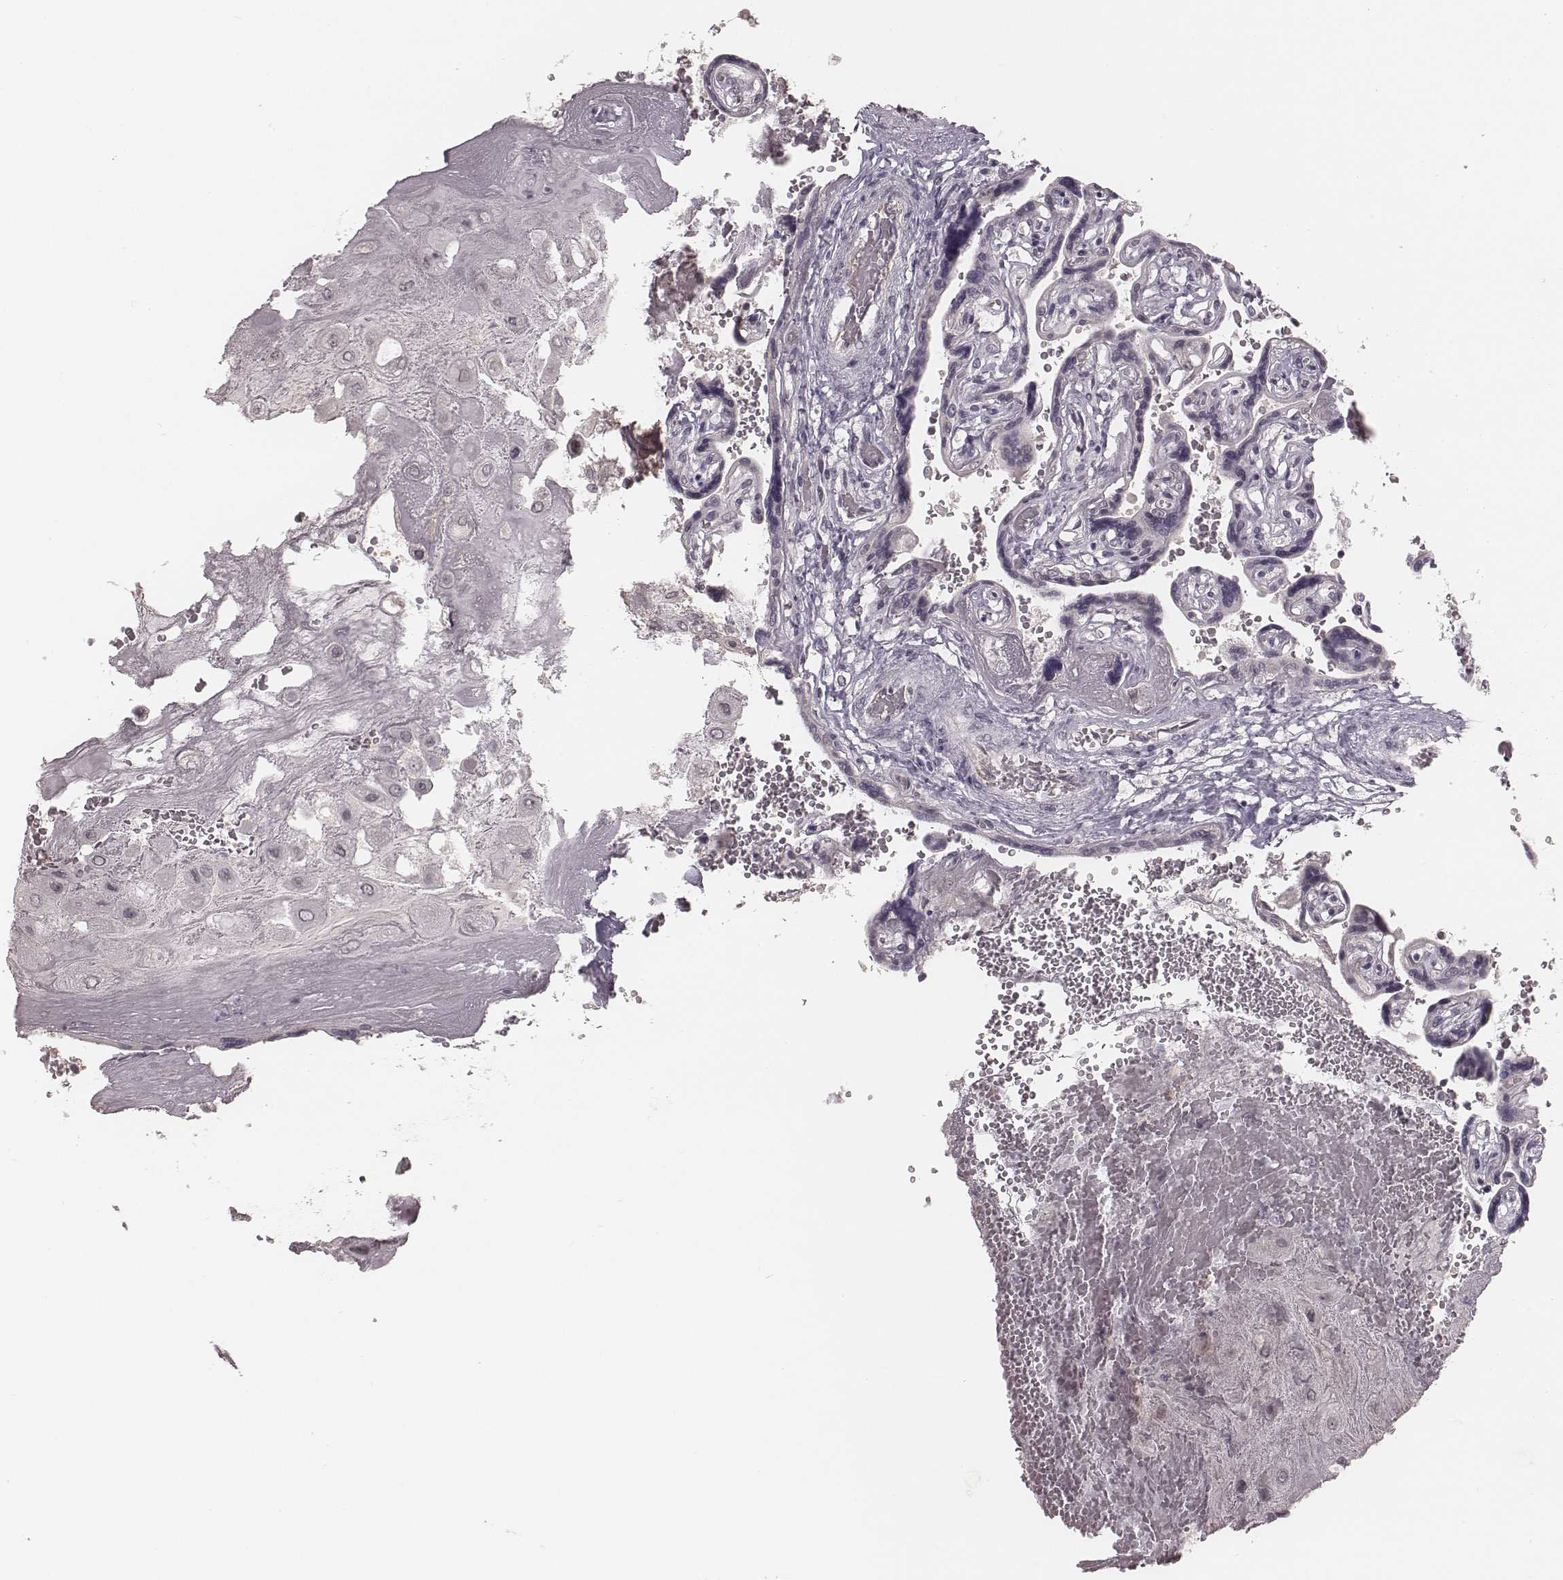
{"staining": {"intensity": "negative", "quantity": "none", "location": "none"}, "tissue": "placenta", "cell_type": "Decidual cells", "image_type": "normal", "snomed": [{"axis": "morphology", "description": "Normal tissue, NOS"}, {"axis": "topography", "description": "Placenta"}], "caption": "Immunohistochemistry (IHC) of unremarkable placenta demonstrates no positivity in decidual cells. The staining is performed using DAB (3,3'-diaminobenzidine) brown chromogen with nuclei counter-stained in using hematoxylin.", "gene": "IQCG", "patient": {"sex": "female", "age": 32}}